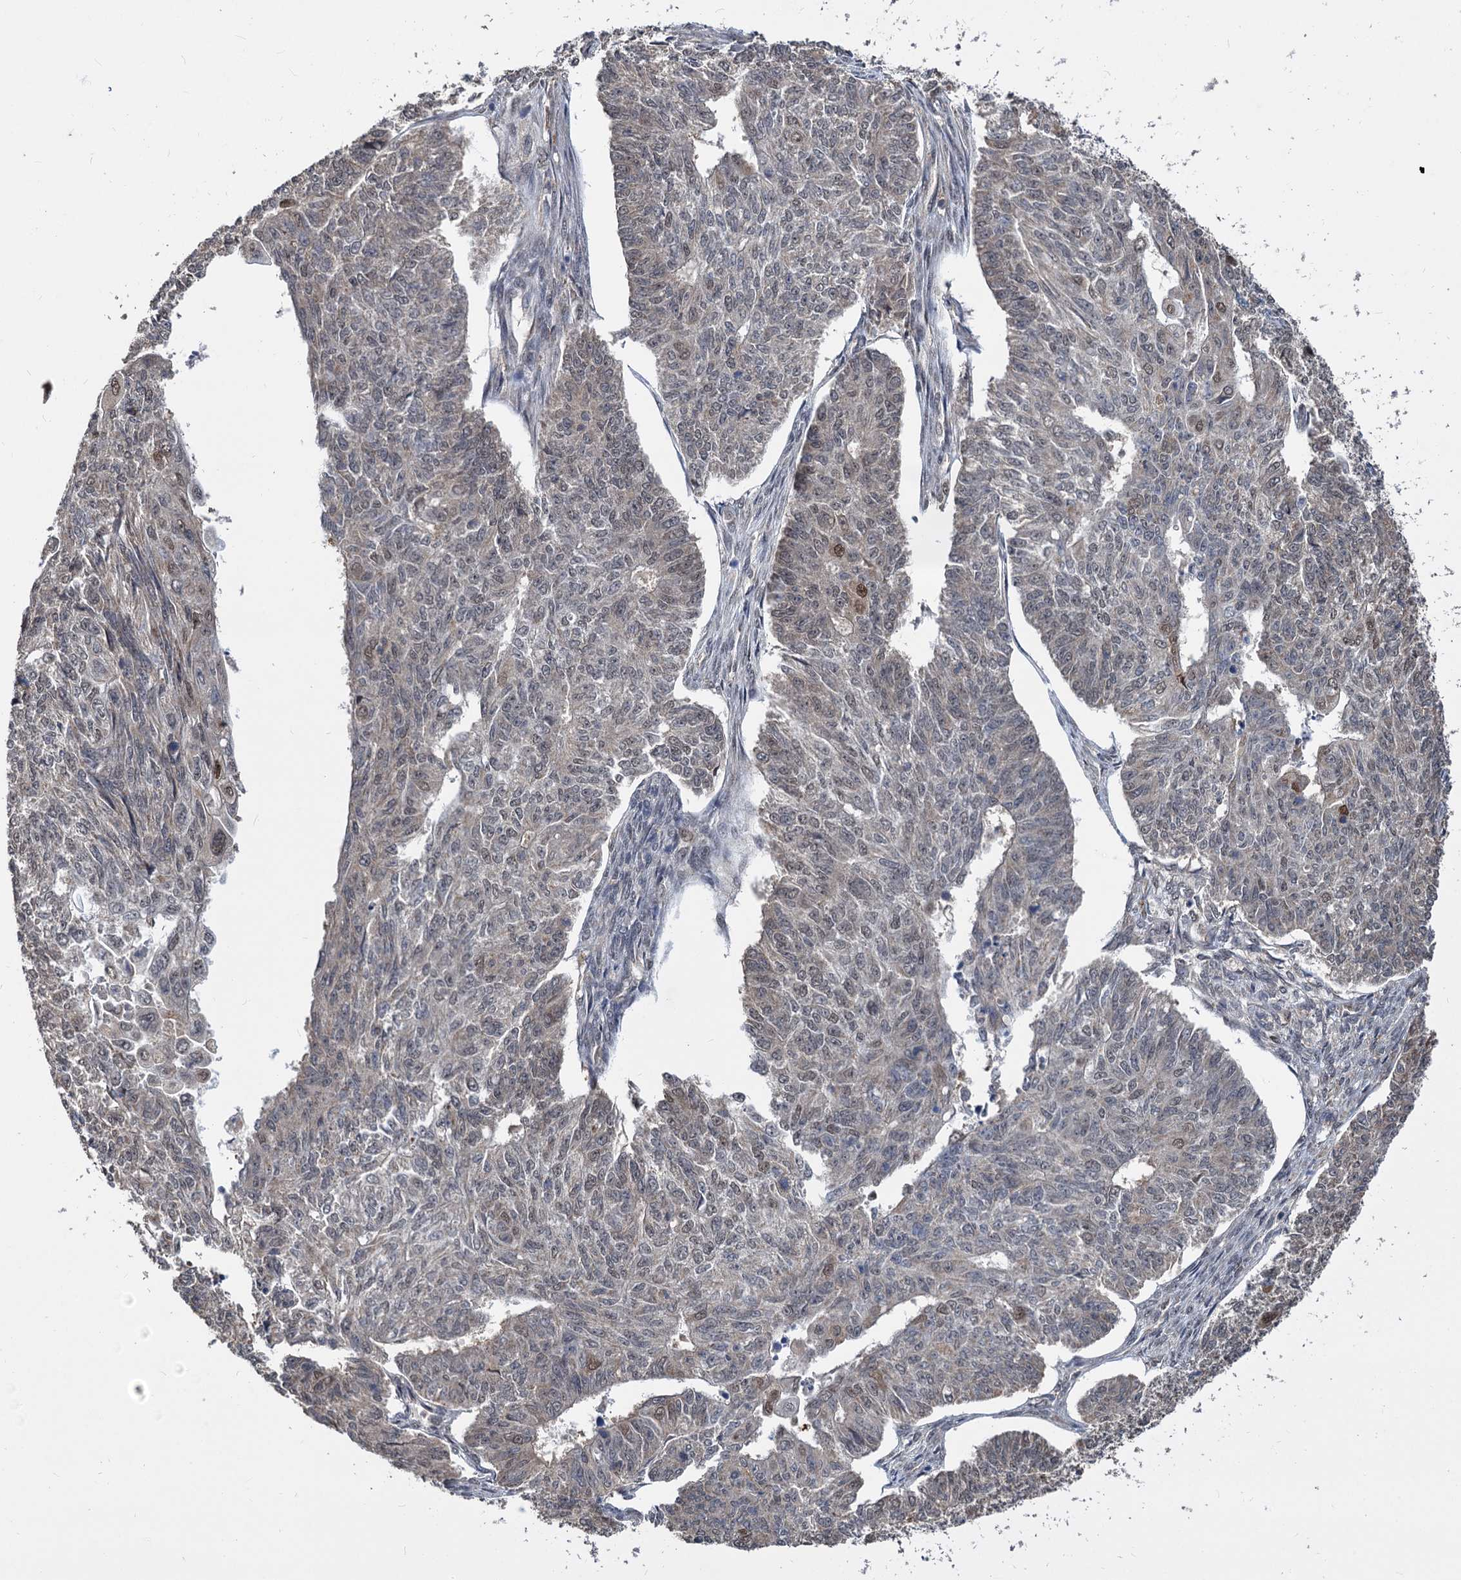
{"staining": {"intensity": "moderate", "quantity": "25%-75%", "location": "nuclear"}, "tissue": "endometrial cancer", "cell_type": "Tumor cells", "image_type": "cancer", "snomed": [{"axis": "morphology", "description": "Adenocarcinoma, NOS"}, {"axis": "topography", "description": "Endometrium"}], "caption": "Adenocarcinoma (endometrial) was stained to show a protein in brown. There is medium levels of moderate nuclear positivity in approximately 25%-75% of tumor cells.", "gene": "PSMD4", "patient": {"sex": "female", "age": 32}}